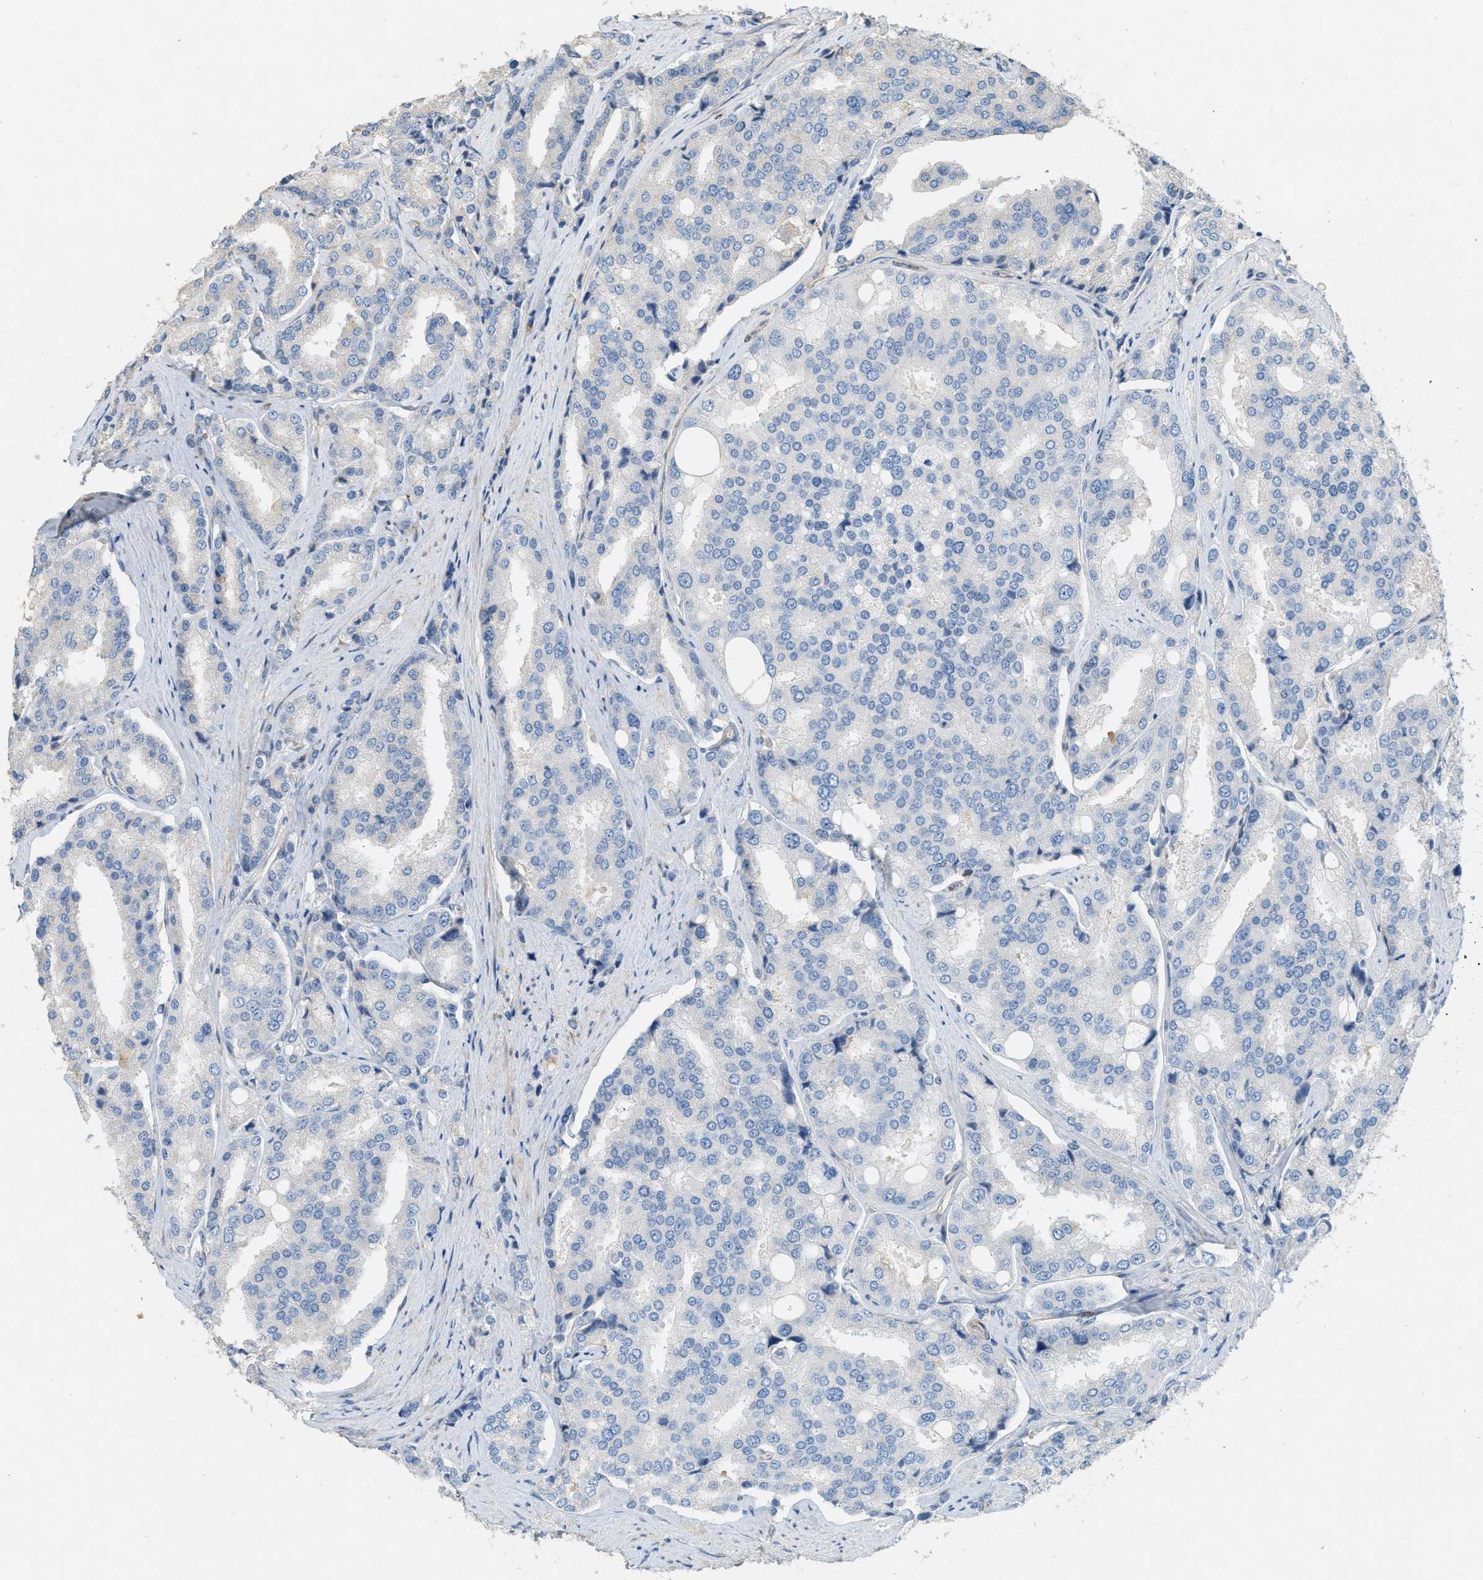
{"staining": {"intensity": "negative", "quantity": "none", "location": "none"}, "tissue": "prostate cancer", "cell_type": "Tumor cells", "image_type": "cancer", "snomed": [{"axis": "morphology", "description": "Adenocarcinoma, High grade"}, {"axis": "topography", "description": "Prostate"}], "caption": "The photomicrograph displays no staining of tumor cells in high-grade adenocarcinoma (prostate). Nuclei are stained in blue.", "gene": "ADCY5", "patient": {"sex": "male", "age": 50}}